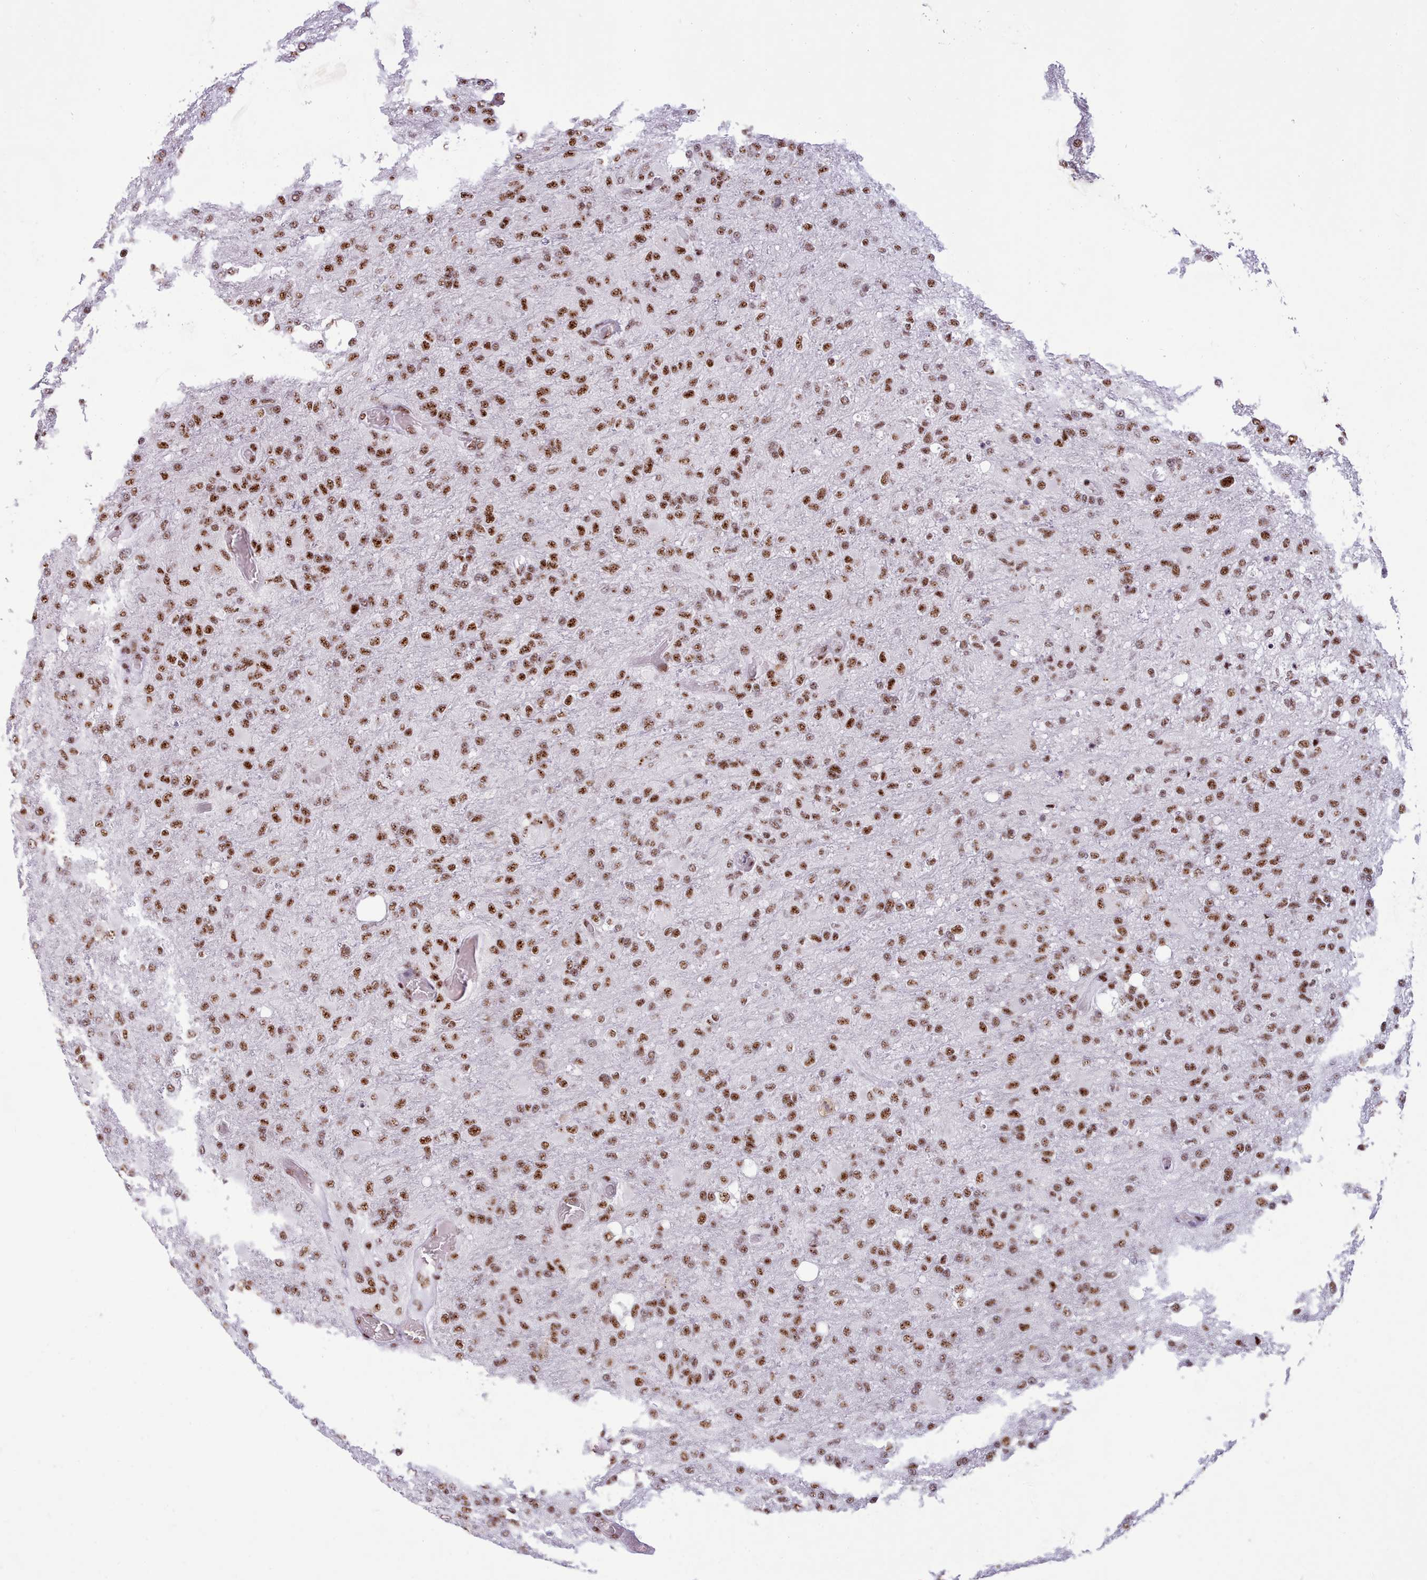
{"staining": {"intensity": "moderate", "quantity": ">75%", "location": "nuclear"}, "tissue": "glioma", "cell_type": "Tumor cells", "image_type": "cancer", "snomed": [{"axis": "morphology", "description": "Glioma, malignant, High grade"}, {"axis": "topography", "description": "Brain"}], "caption": "Protein expression analysis of human malignant glioma (high-grade) reveals moderate nuclear positivity in about >75% of tumor cells.", "gene": "TMEM35B", "patient": {"sex": "female", "age": 74}}